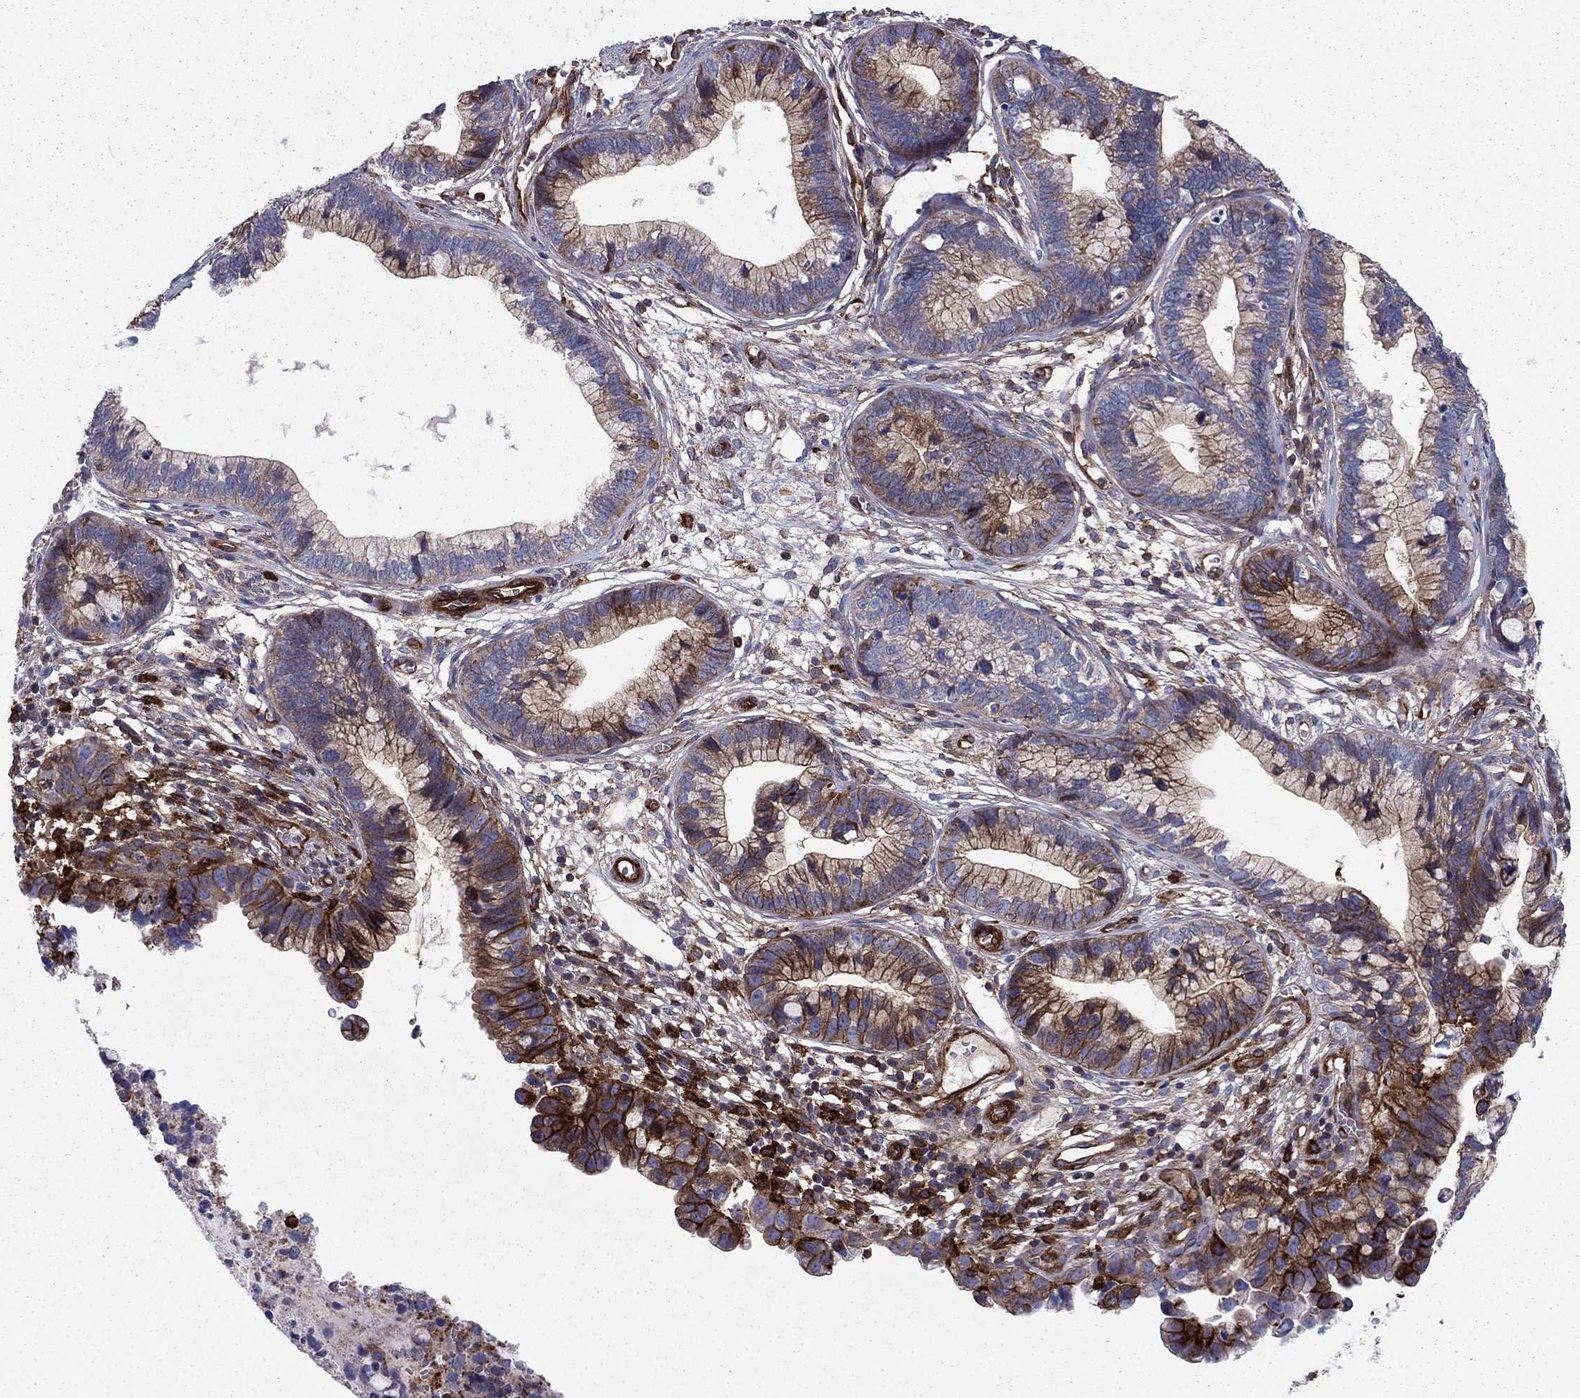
{"staining": {"intensity": "moderate", "quantity": ">75%", "location": "cytoplasmic/membranous"}, "tissue": "cervical cancer", "cell_type": "Tumor cells", "image_type": "cancer", "snomed": [{"axis": "morphology", "description": "Adenocarcinoma, NOS"}, {"axis": "topography", "description": "Cervix"}], "caption": "Protein staining of cervical adenocarcinoma tissue reveals moderate cytoplasmic/membranous staining in approximately >75% of tumor cells.", "gene": "EHBP1L1", "patient": {"sex": "female", "age": 44}}